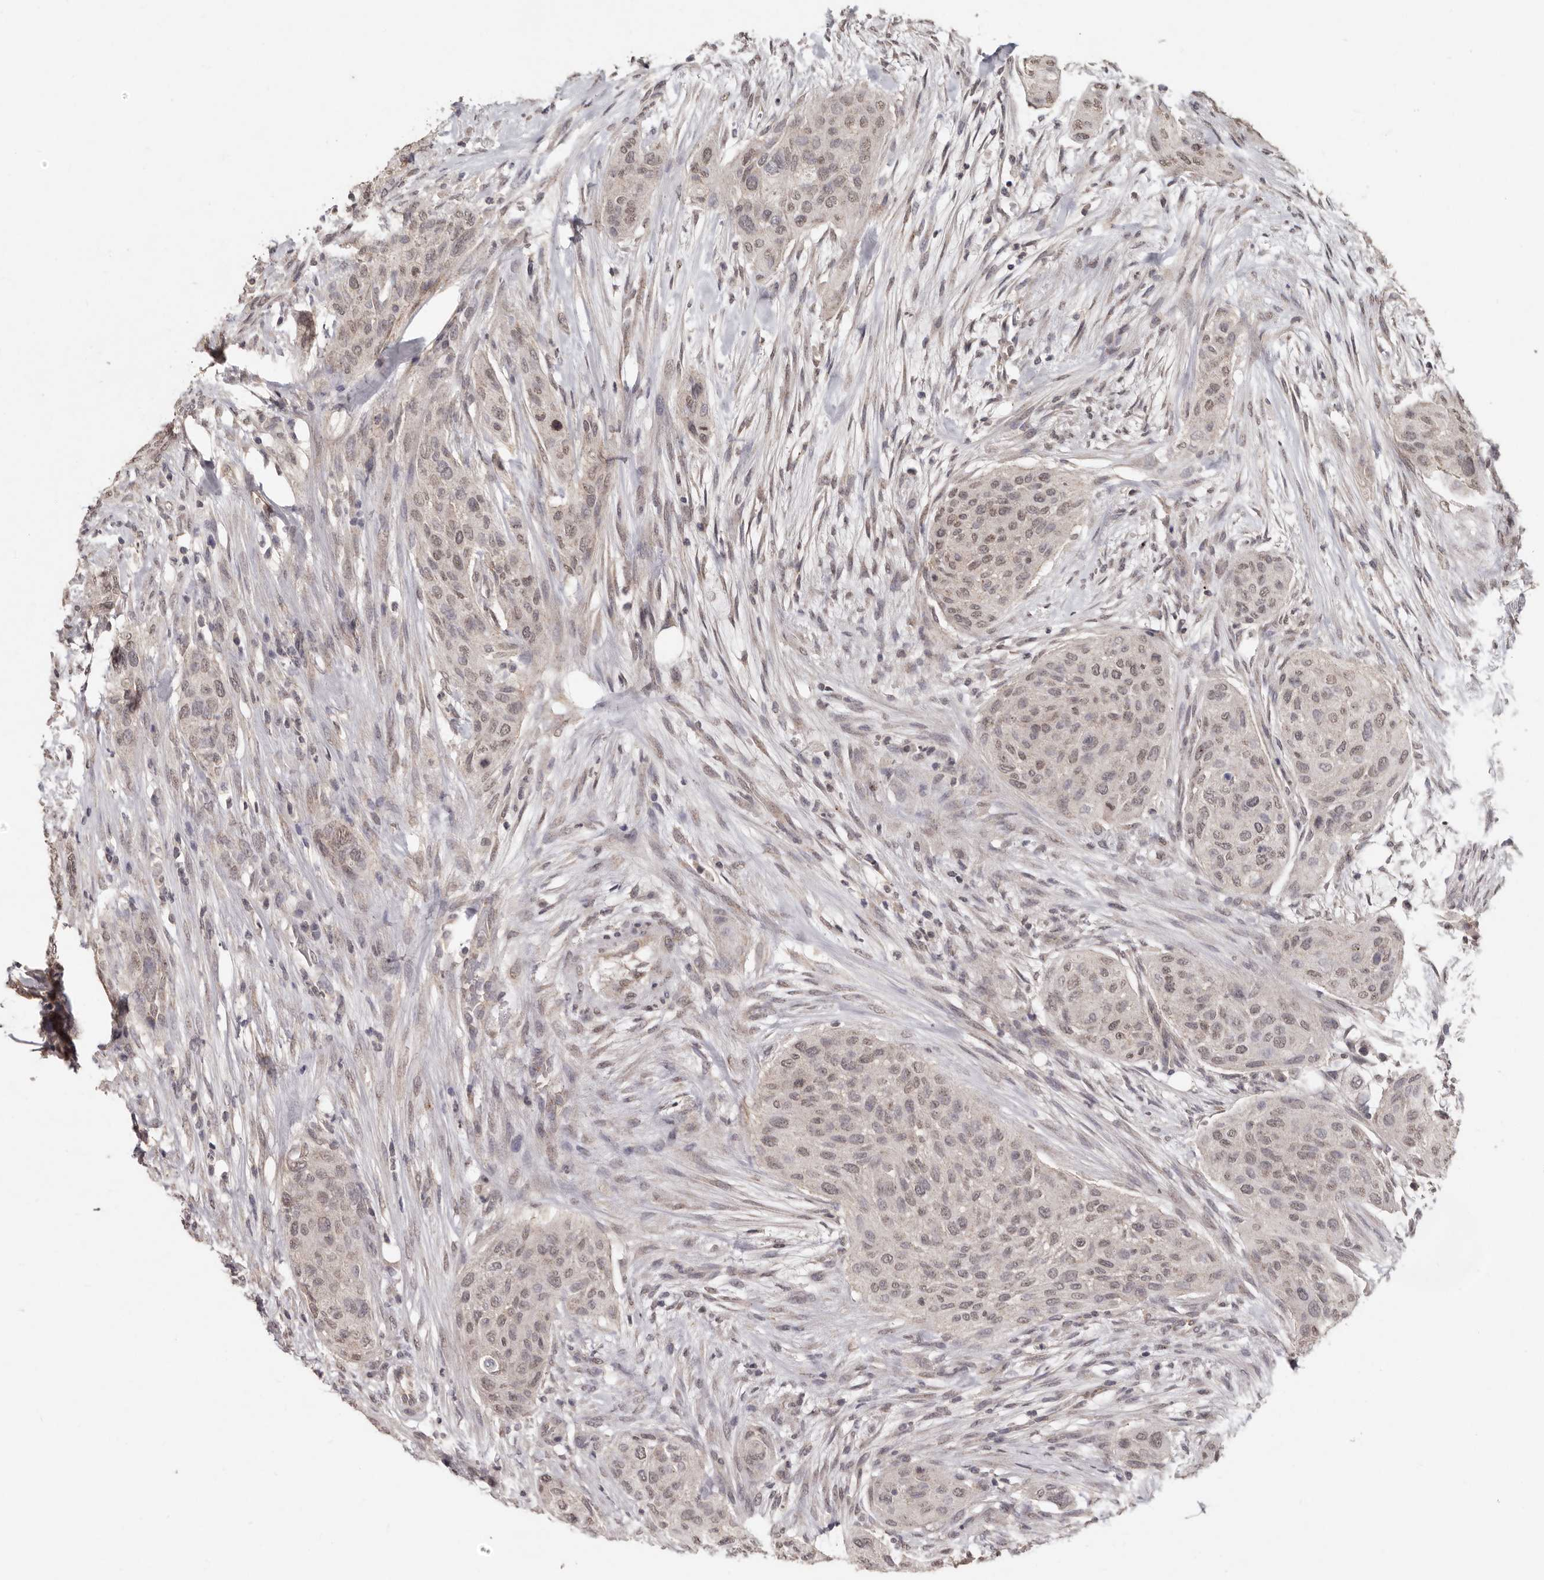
{"staining": {"intensity": "weak", "quantity": ">75%", "location": "nuclear"}, "tissue": "urothelial cancer", "cell_type": "Tumor cells", "image_type": "cancer", "snomed": [{"axis": "morphology", "description": "Urothelial carcinoma, High grade"}, {"axis": "topography", "description": "Urinary bladder"}], "caption": "Urothelial cancer tissue reveals weak nuclear expression in about >75% of tumor cells (DAB (3,3'-diaminobenzidine) IHC with brightfield microscopy, high magnification).", "gene": "LINGO2", "patient": {"sex": "male", "age": 35}}